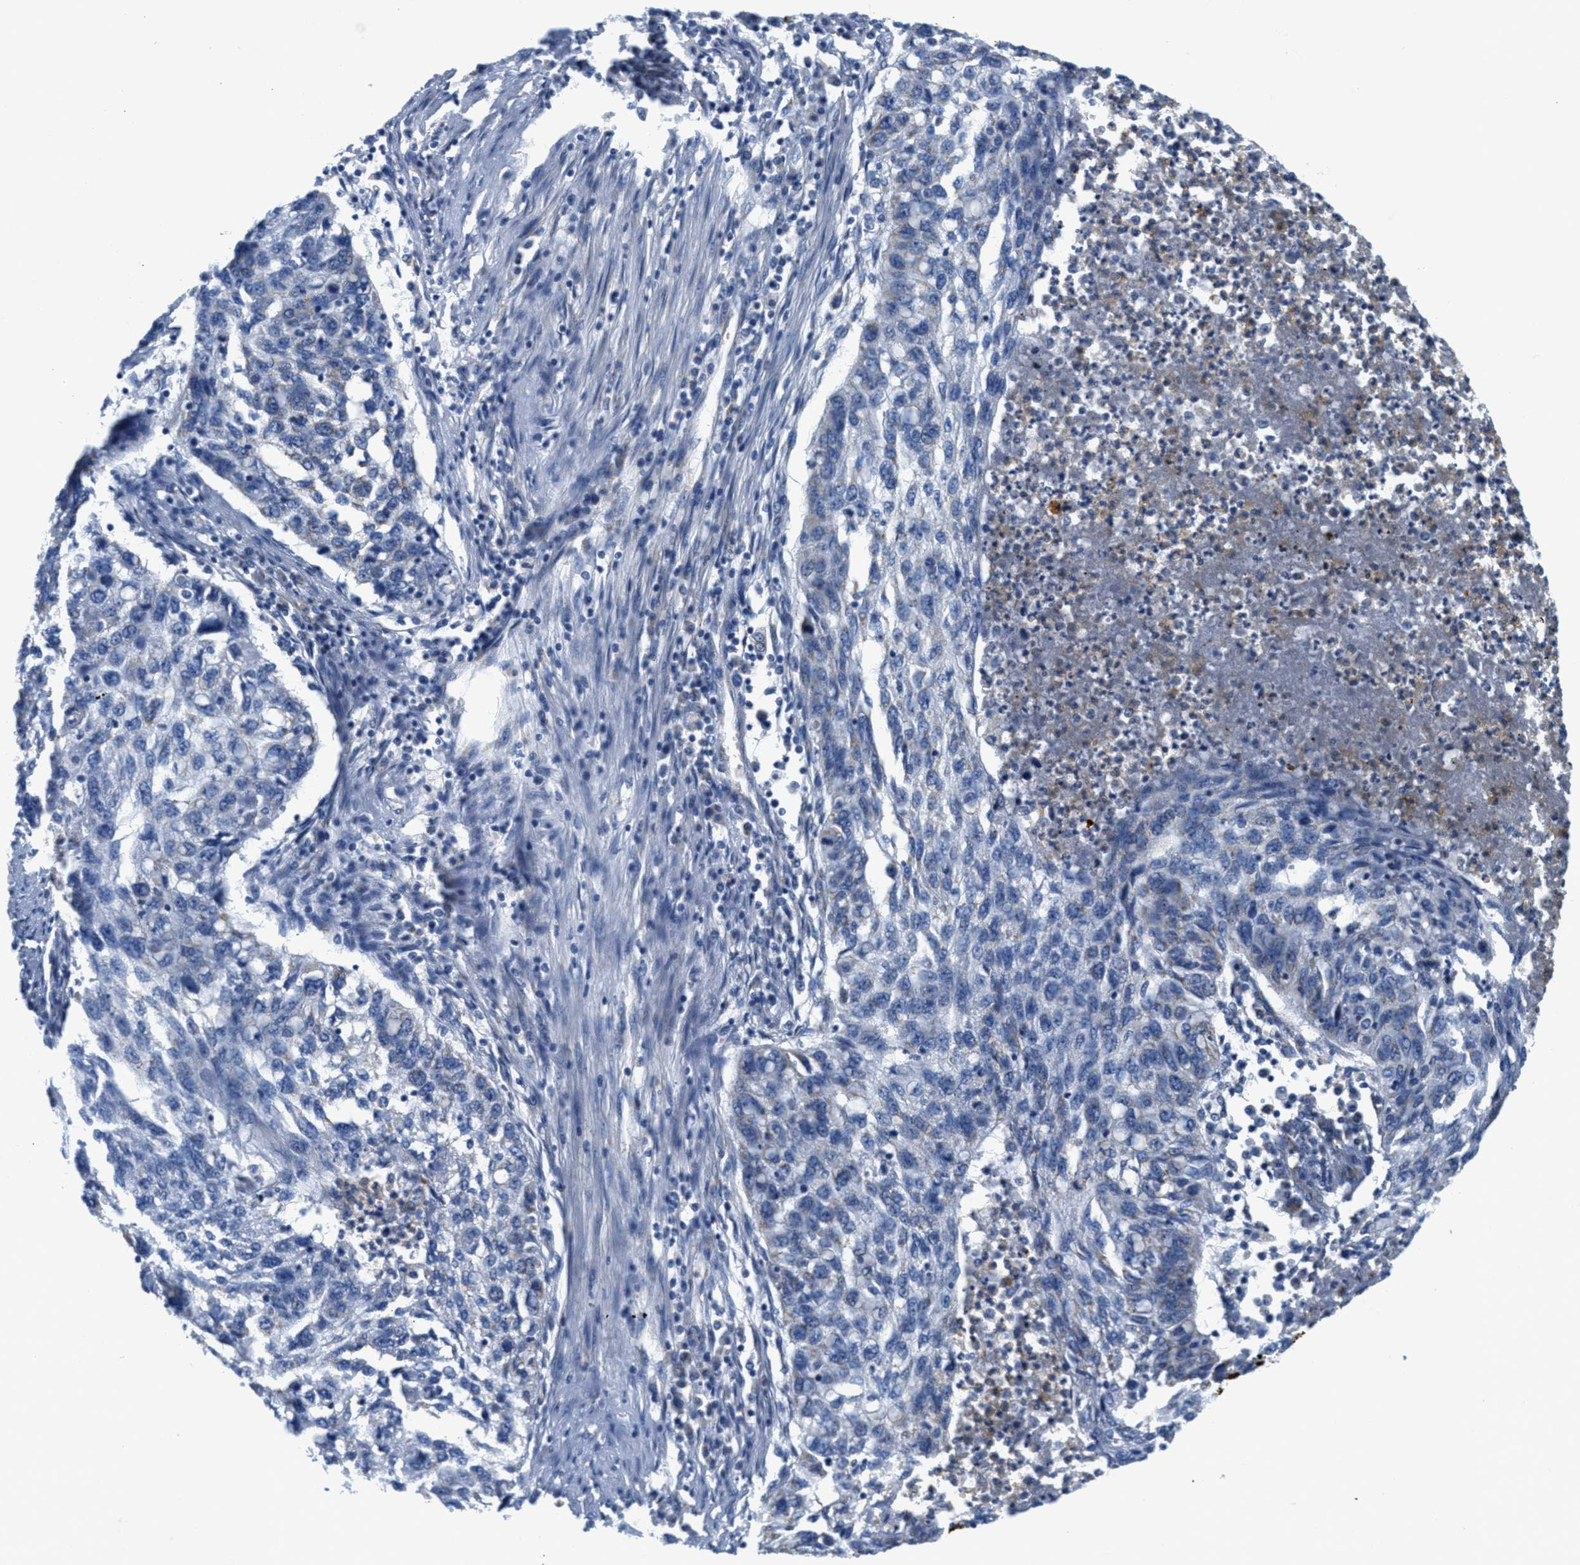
{"staining": {"intensity": "negative", "quantity": "none", "location": "none"}, "tissue": "lung cancer", "cell_type": "Tumor cells", "image_type": "cancer", "snomed": [{"axis": "morphology", "description": "Squamous cell carcinoma, NOS"}, {"axis": "topography", "description": "Lung"}], "caption": "Immunohistochemistry (IHC) micrograph of neoplastic tissue: lung squamous cell carcinoma stained with DAB reveals no significant protein expression in tumor cells. The staining is performed using DAB brown chromogen with nuclei counter-stained in using hematoxylin.", "gene": "KCNJ5", "patient": {"sex": "female", "age": 63}}